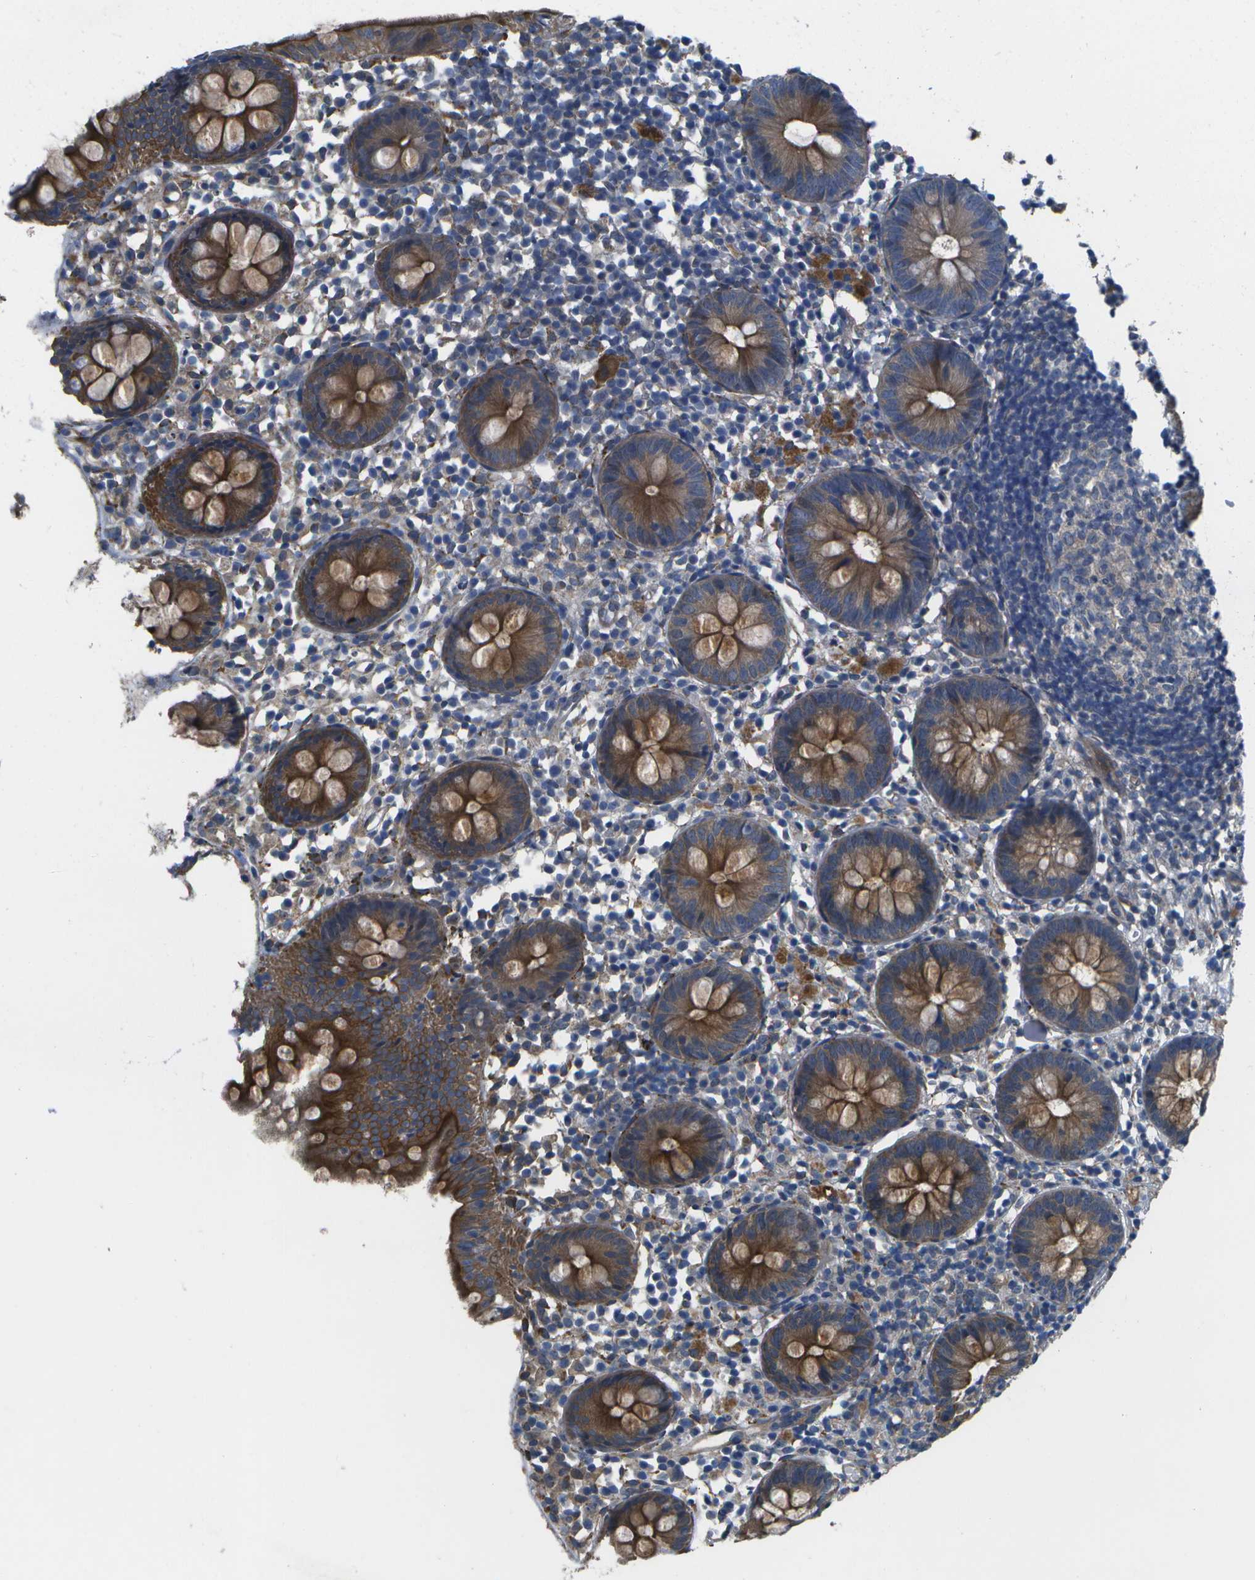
{"staining": {"intensity": "strong", "quantity": ">75%", "location": "cytoplasmic/membranous"}, "tissue": "appendix", "cell_type": "Glandular cells", "image_type": "normal", "snomed": [{"axis": "morphology", "description": "Normal tissue, NOS"}, {"axis": "topography", "description": "Appendix"}], "caption": "This is a micrograph of immunohistochemistry (IHC) staining of benign appendix, which shows strong staining in the cytoplasmic/membranous of glandular cells.", "gene": "P3H1", "patient": {"sex": "female", "age": 20}}